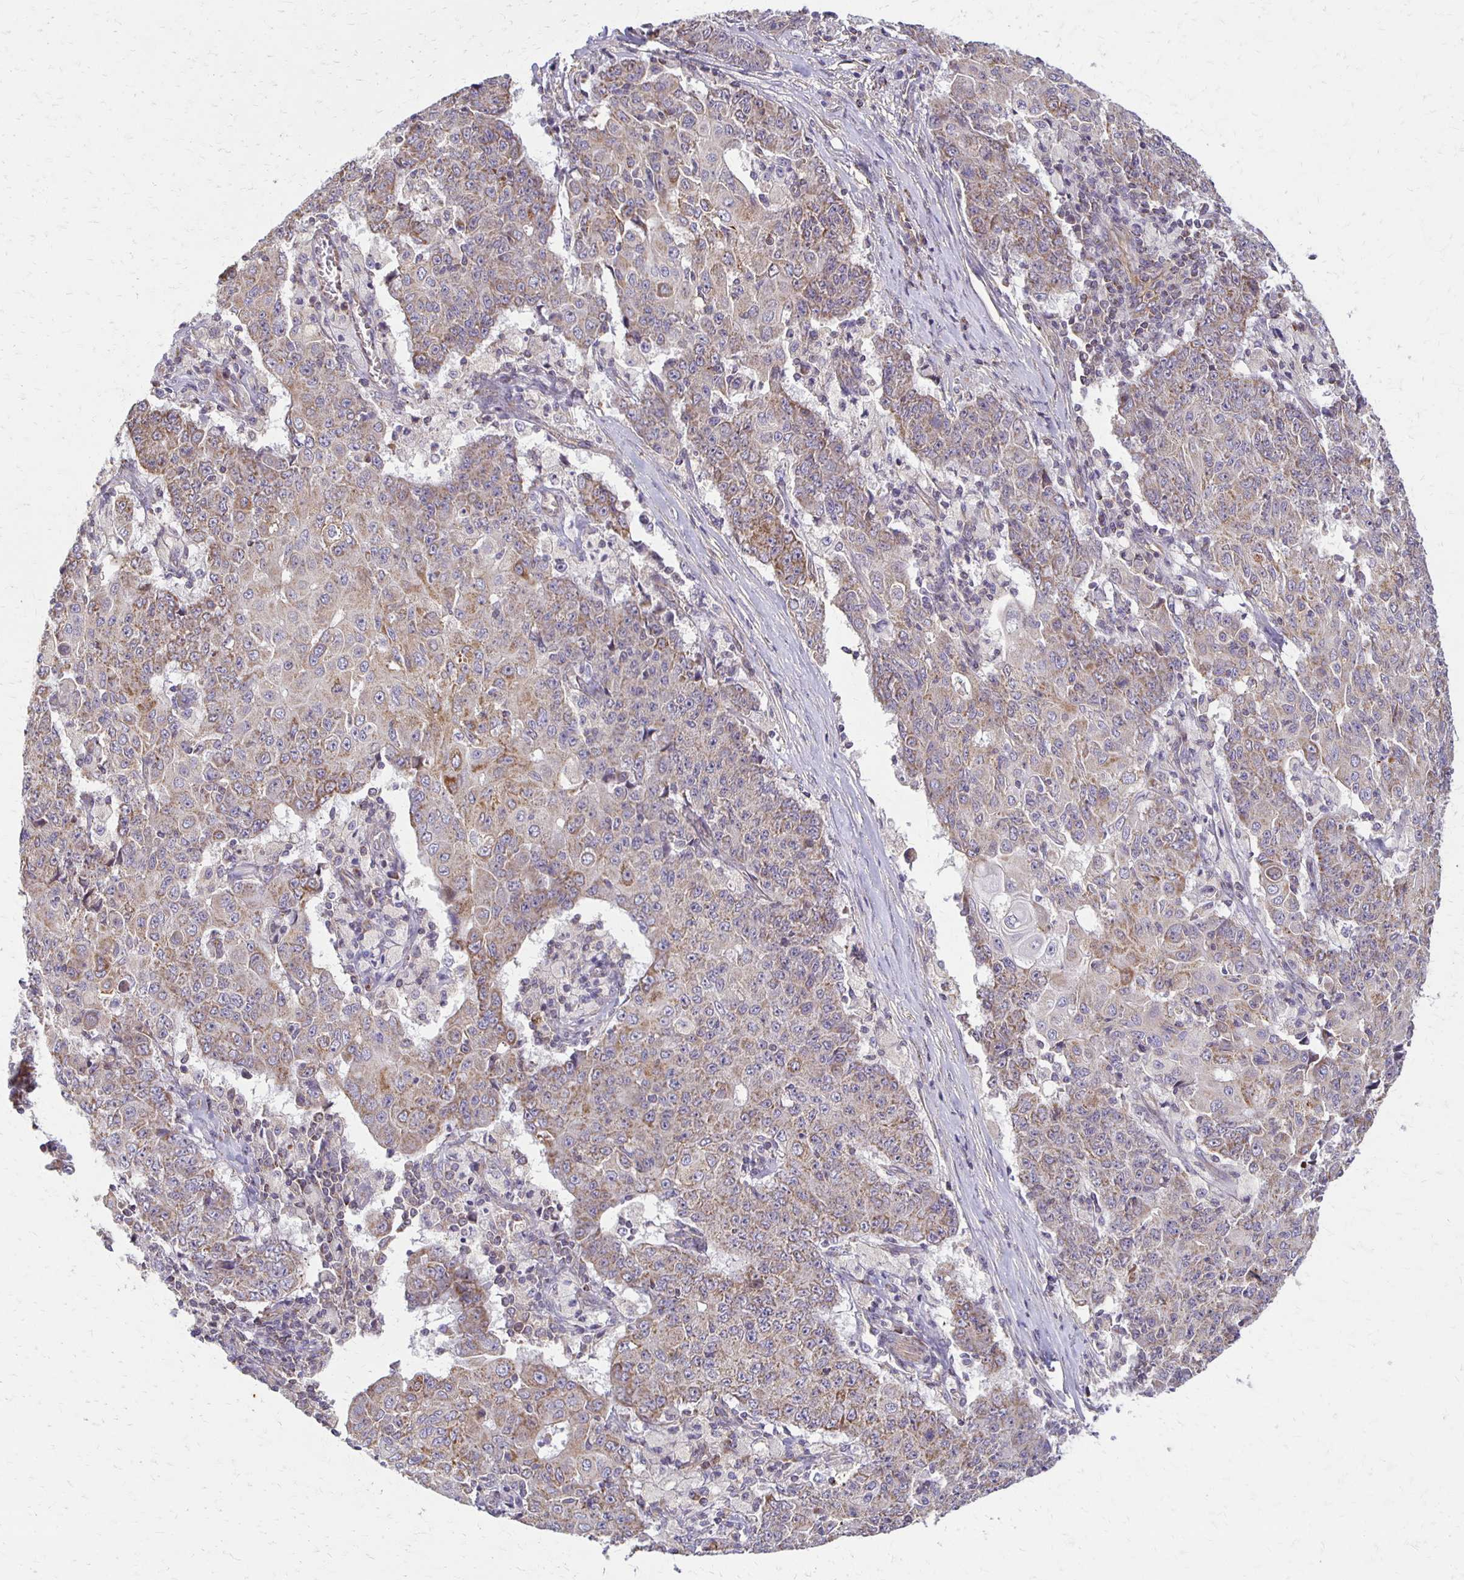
{"staining": {"intensity": "moderate", "quantity": "25%-75%", "location": "cytoplasmic/membranous"}, "tissue": "ovarian cancer", "cell_type": "Tumor cells", "image_type": "cancer", "snomed": [{"axis": "morphology", "description": "Carcinoma, endometroid"}, {"axis": "topography", "description": "Ovary"}], "caption": "Ovarian cancer (endometroid carcinoma) stained with DAB (3,3'-diaminobenzidine) immunohistochemistry (IHC) shows medium levels of moderate cytoplasmic/membranous expression in about 25%-75% of tumor cells.", "gene": "EIF4EBP2", "patient": {"sex": "female", "age": 42}}